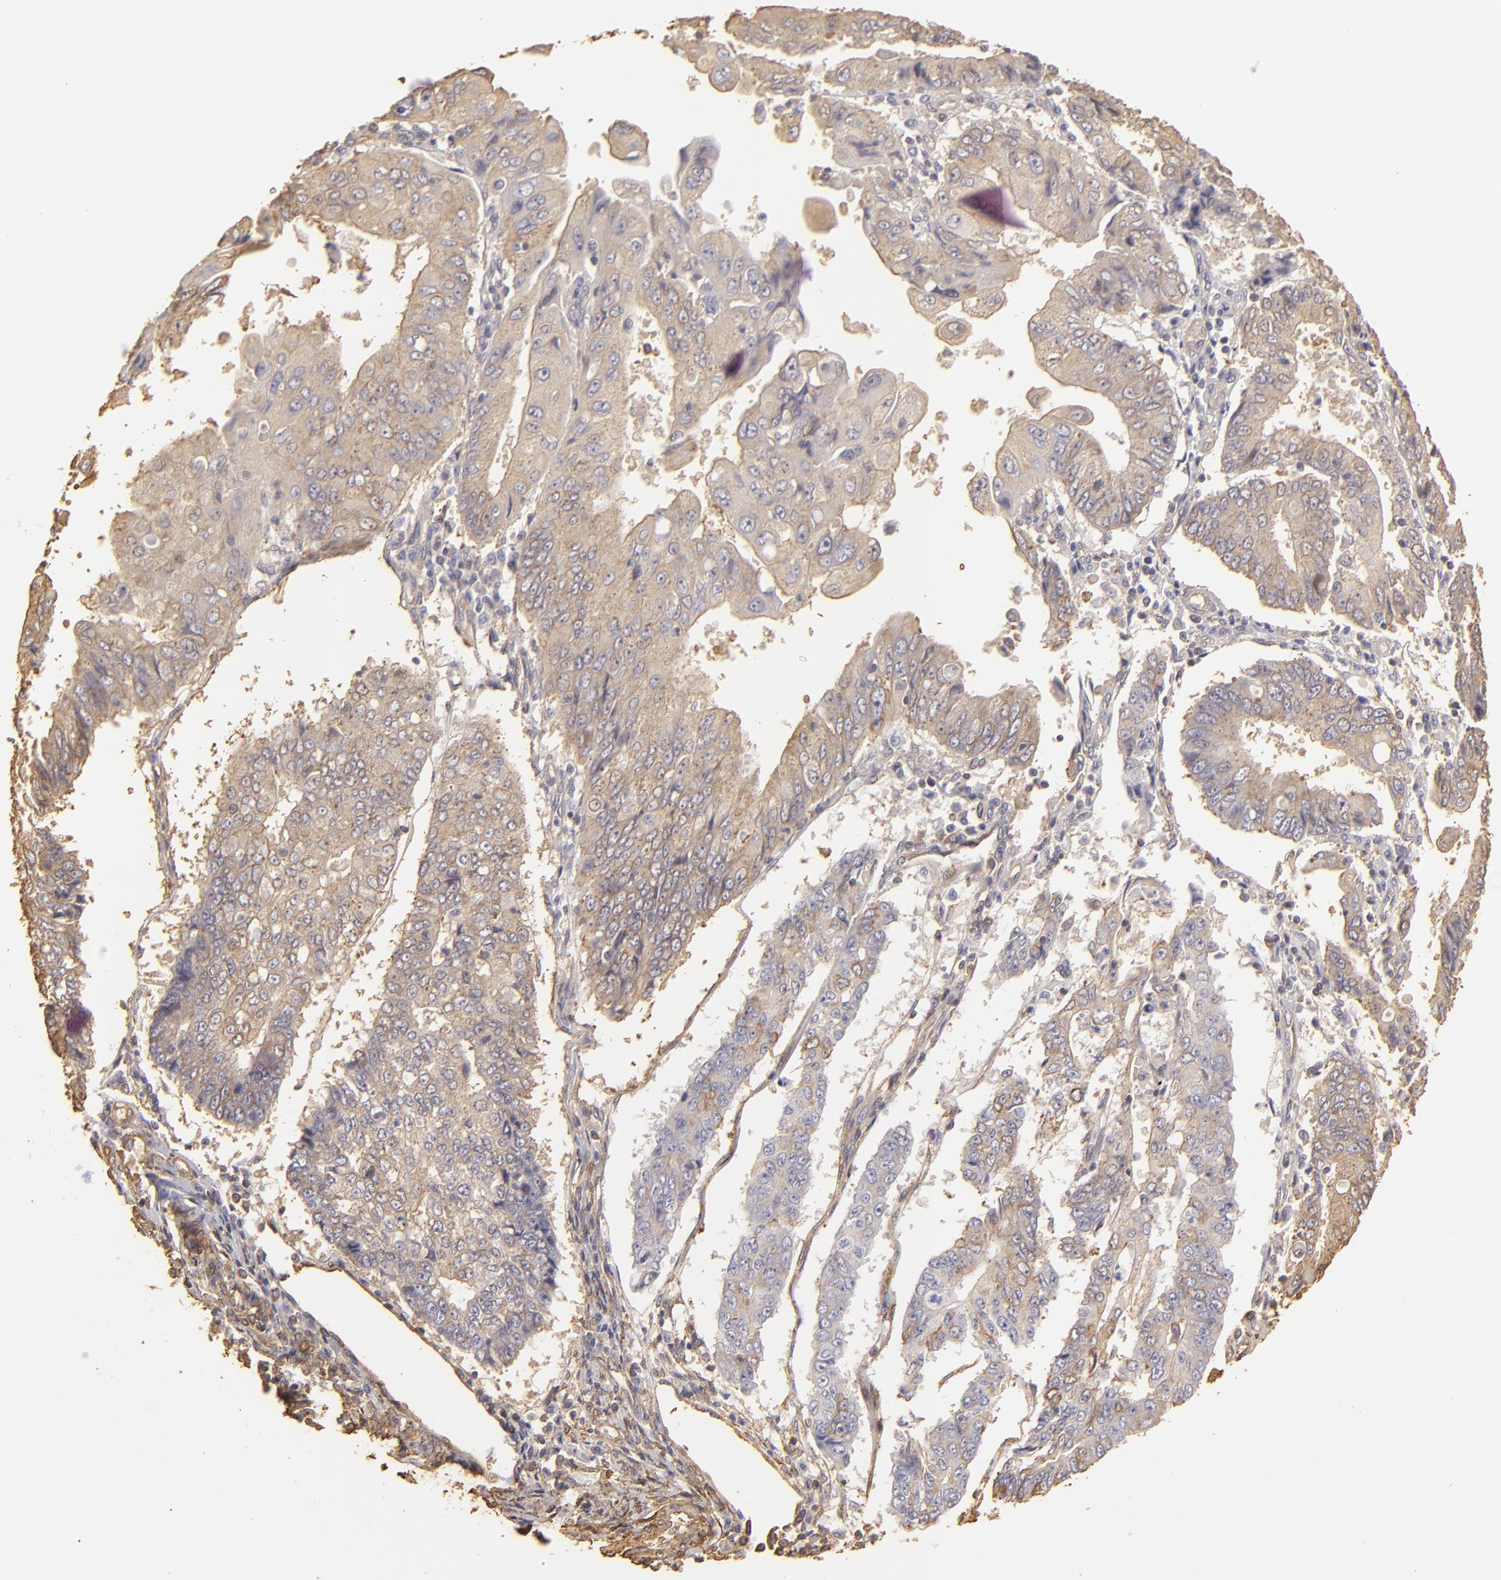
{"staining": {"intensity": "weak", "quantity": ">75%", "location": "cytoplasmic/membranous"}, "tissue": "endometrial cancer", "cell_type": "Tumor cells", "image_type": "cancer", "snomed": [{"axis": "morphology", "description": "Adenocarcinoma, NOS"}, {"axis": "topography", "description": "Endometrium"}], "caption": "Brown immunohistochemical staining in human endometrial cancer (adenocarcinoma) displays weak cytoplasmic/membranous staining in approximately >75% of tumor cells. The staining was performed using DAB to visualize the protein expression in brown, while the nuclei were stained in blue with hematoxylin (Magnification: 20x).", "gene": "HSPB6", "patient": {"sex": "female", "age": 75}}